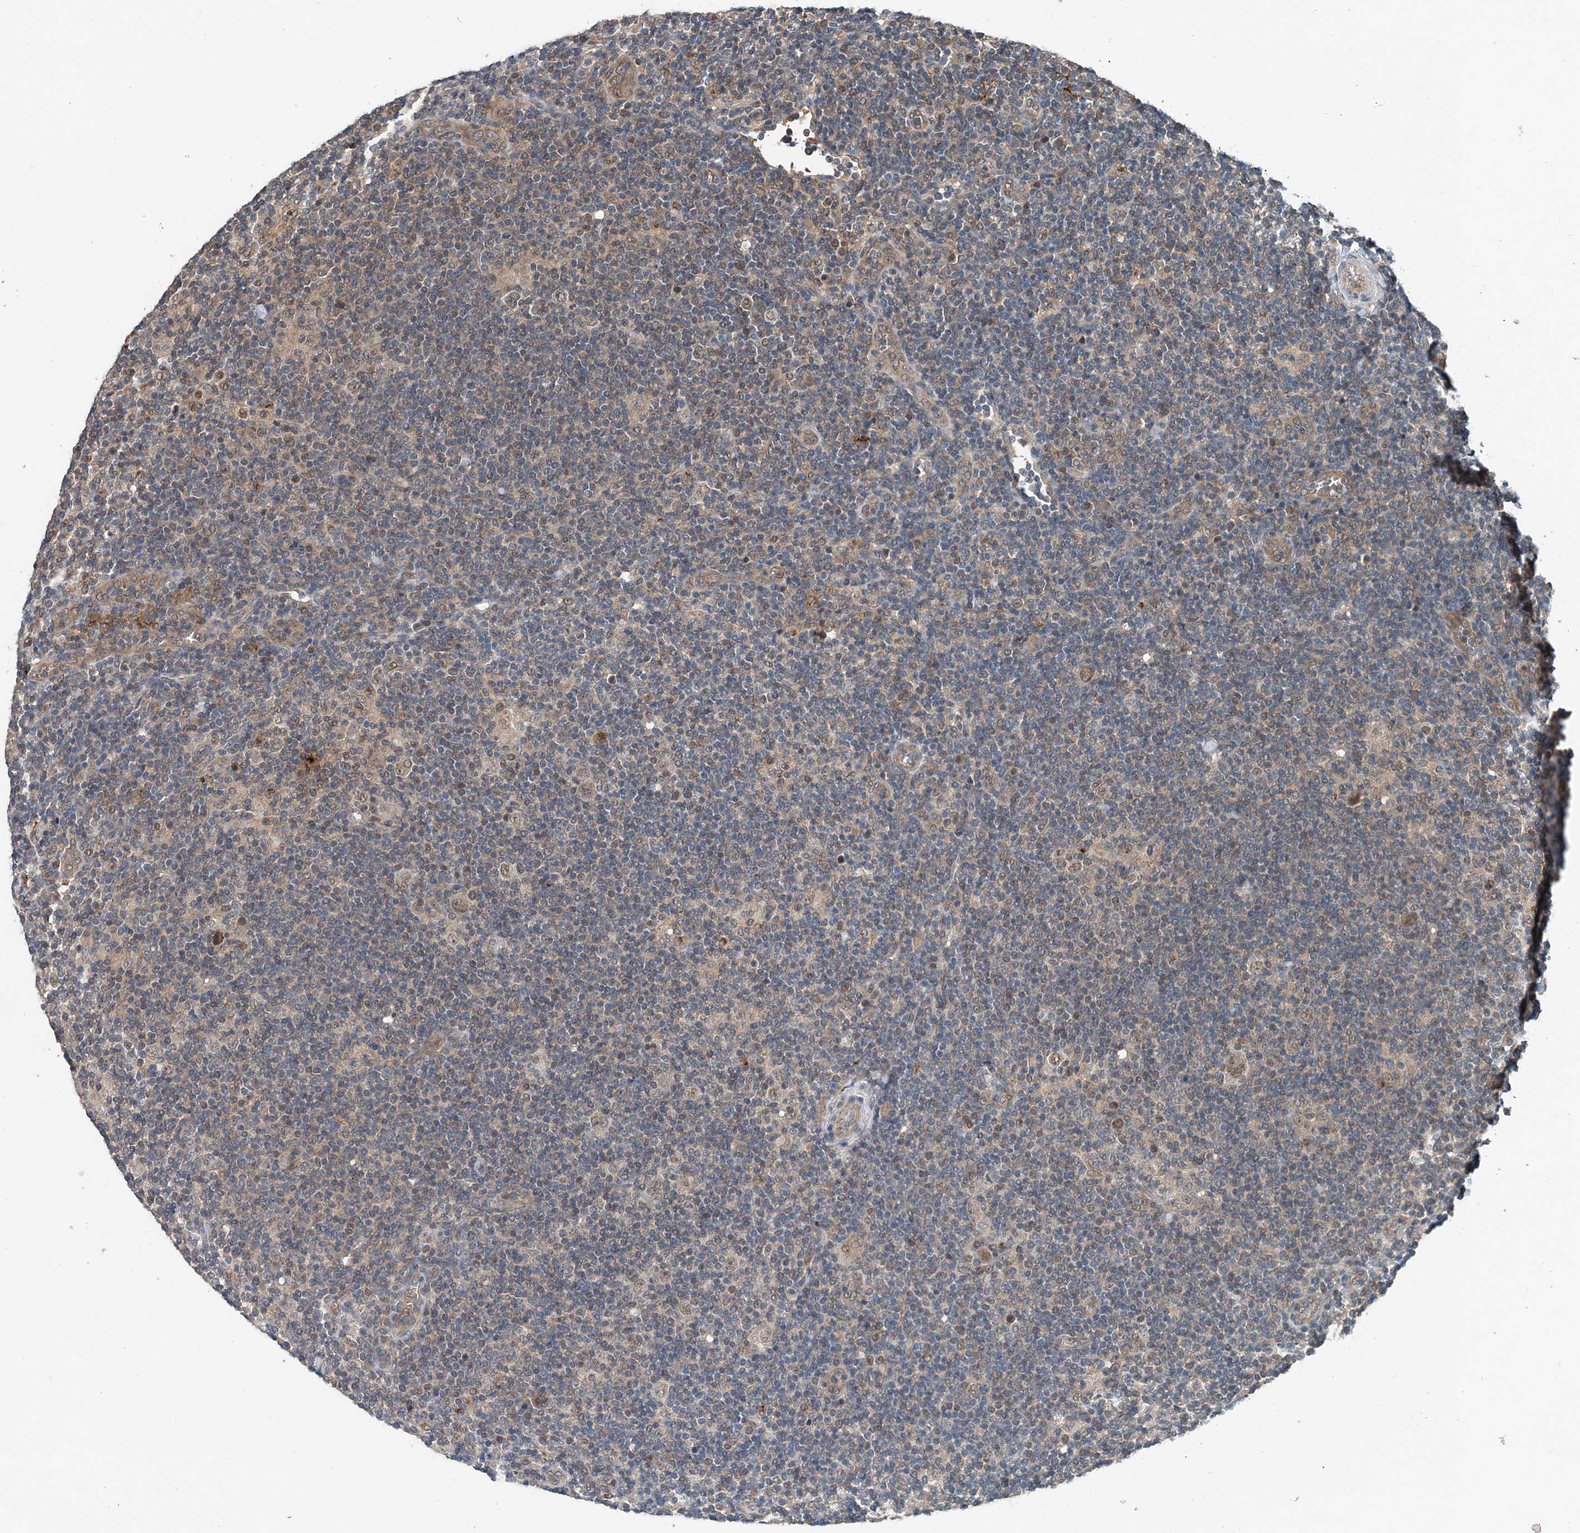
{"staining": {"intensity": "weak", "quantity": "25%-75%", "location": "cytoplasmic/membranous,nuclear"}, "tissue": "lymphoma", "cell_type": "Tumor cells", "image_type": "cancer", "snomed": [{"axis": "morphology", "description": "Hodgkin's disease, NOS"}, {"axis": "topography", "description": "Lymph node"}], "caption": "A micrograph of lymphoma stained for a protein displays weak cytoplasmic/membranous and nuclear brown staining in tumor cells.", "gene": "SMPD3", "patient": {"sex": "female", "age": 57}}